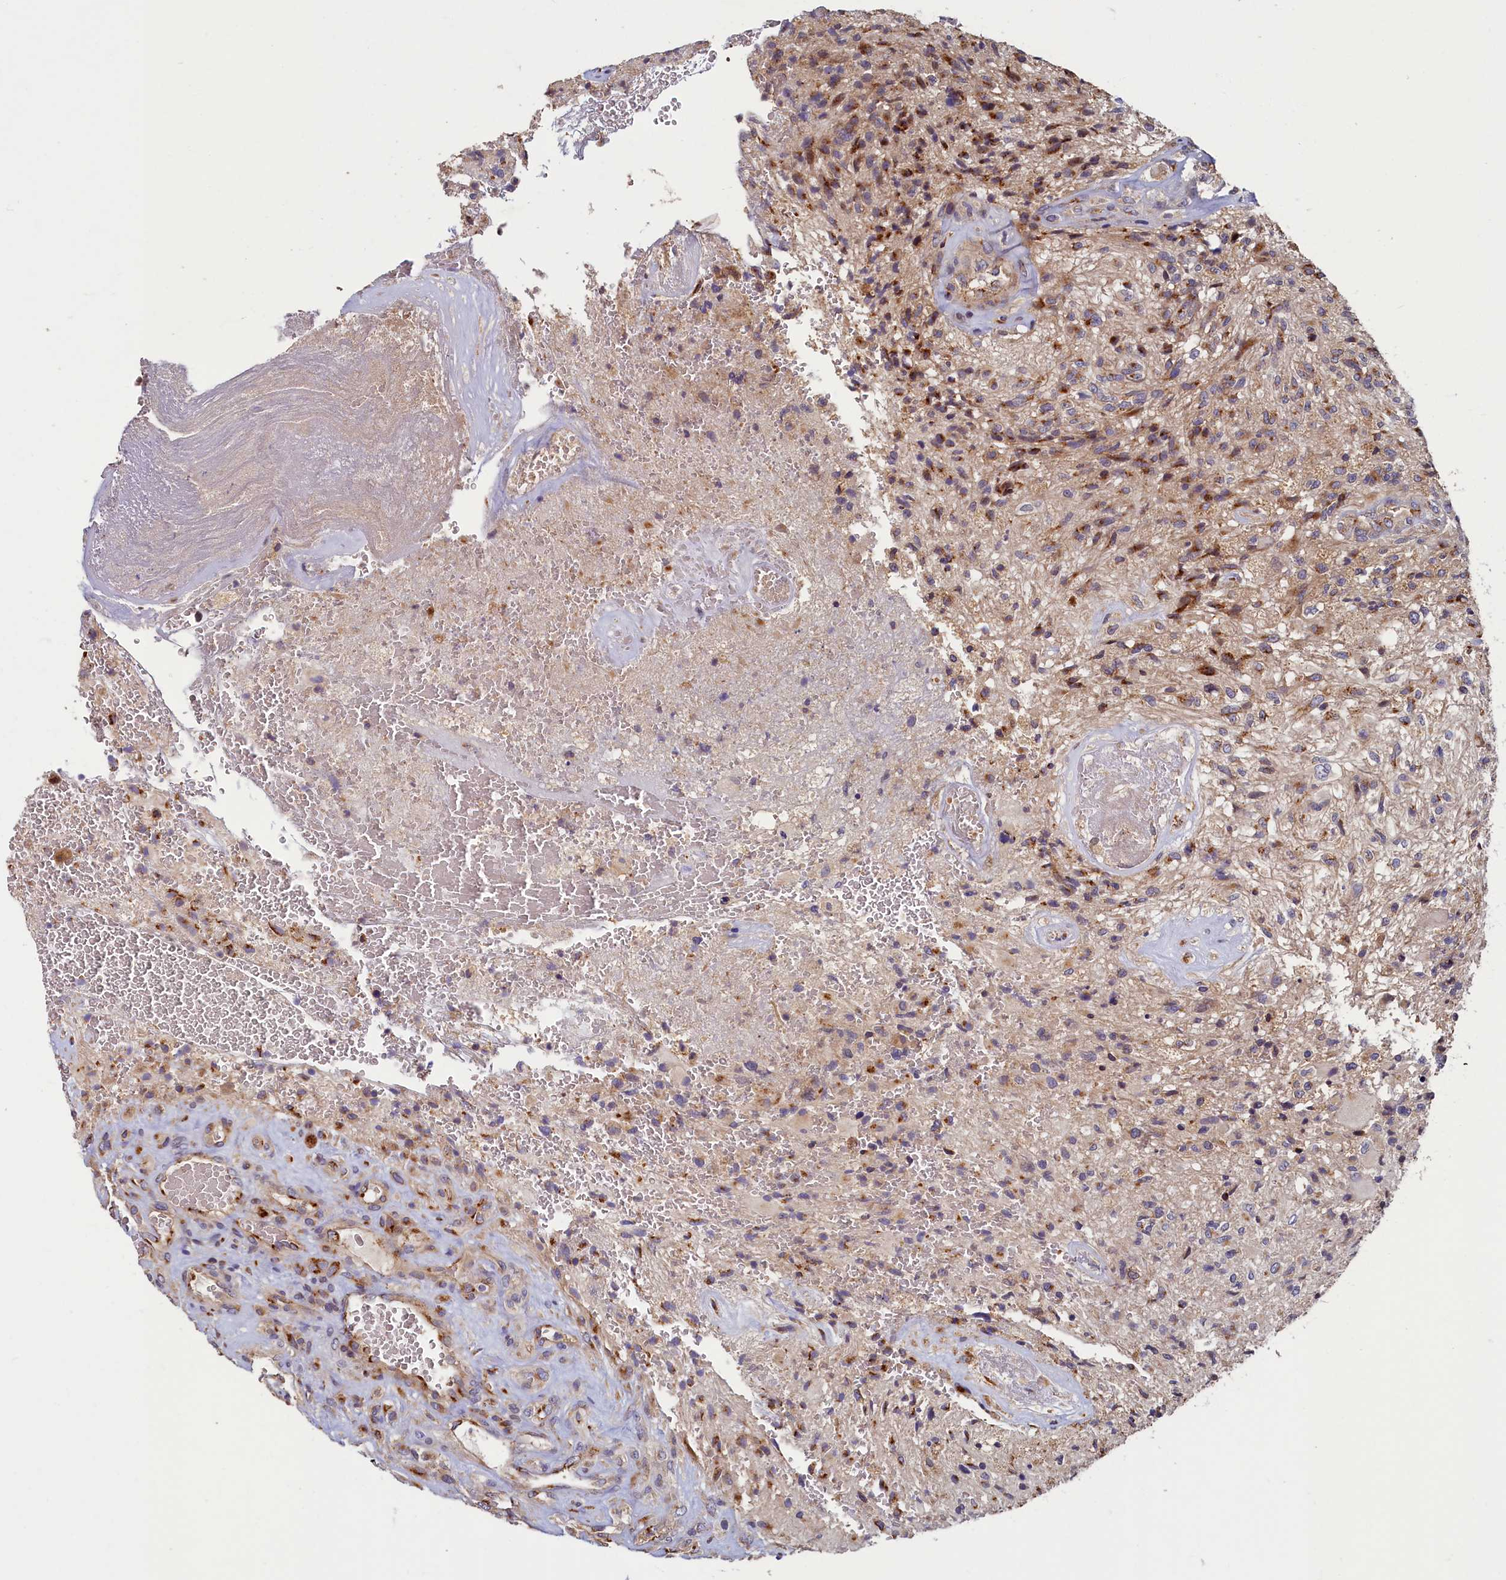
{"staining": {"intensity": "moderate", "quantity": "25%-75%", "location": "cytoplasmic/membranous"}, "tissue": "glioma", "cell_type": "Tumor cells", "image_type": "cancer", "snomed": [{"axis": "morphology", "description": "Glioma, malignant, High grade"}, {"axis": "topography", "description": "Brain"}], "caption": "About 25%-75% of tumor cells in malignant high-grade glioma reveal moderate cytoplasmic/membranous protein staining as visualized by brown immunohistochemical staining.", "gene": "TMEM181", "patient": {"sex": "male", "age": 56}}